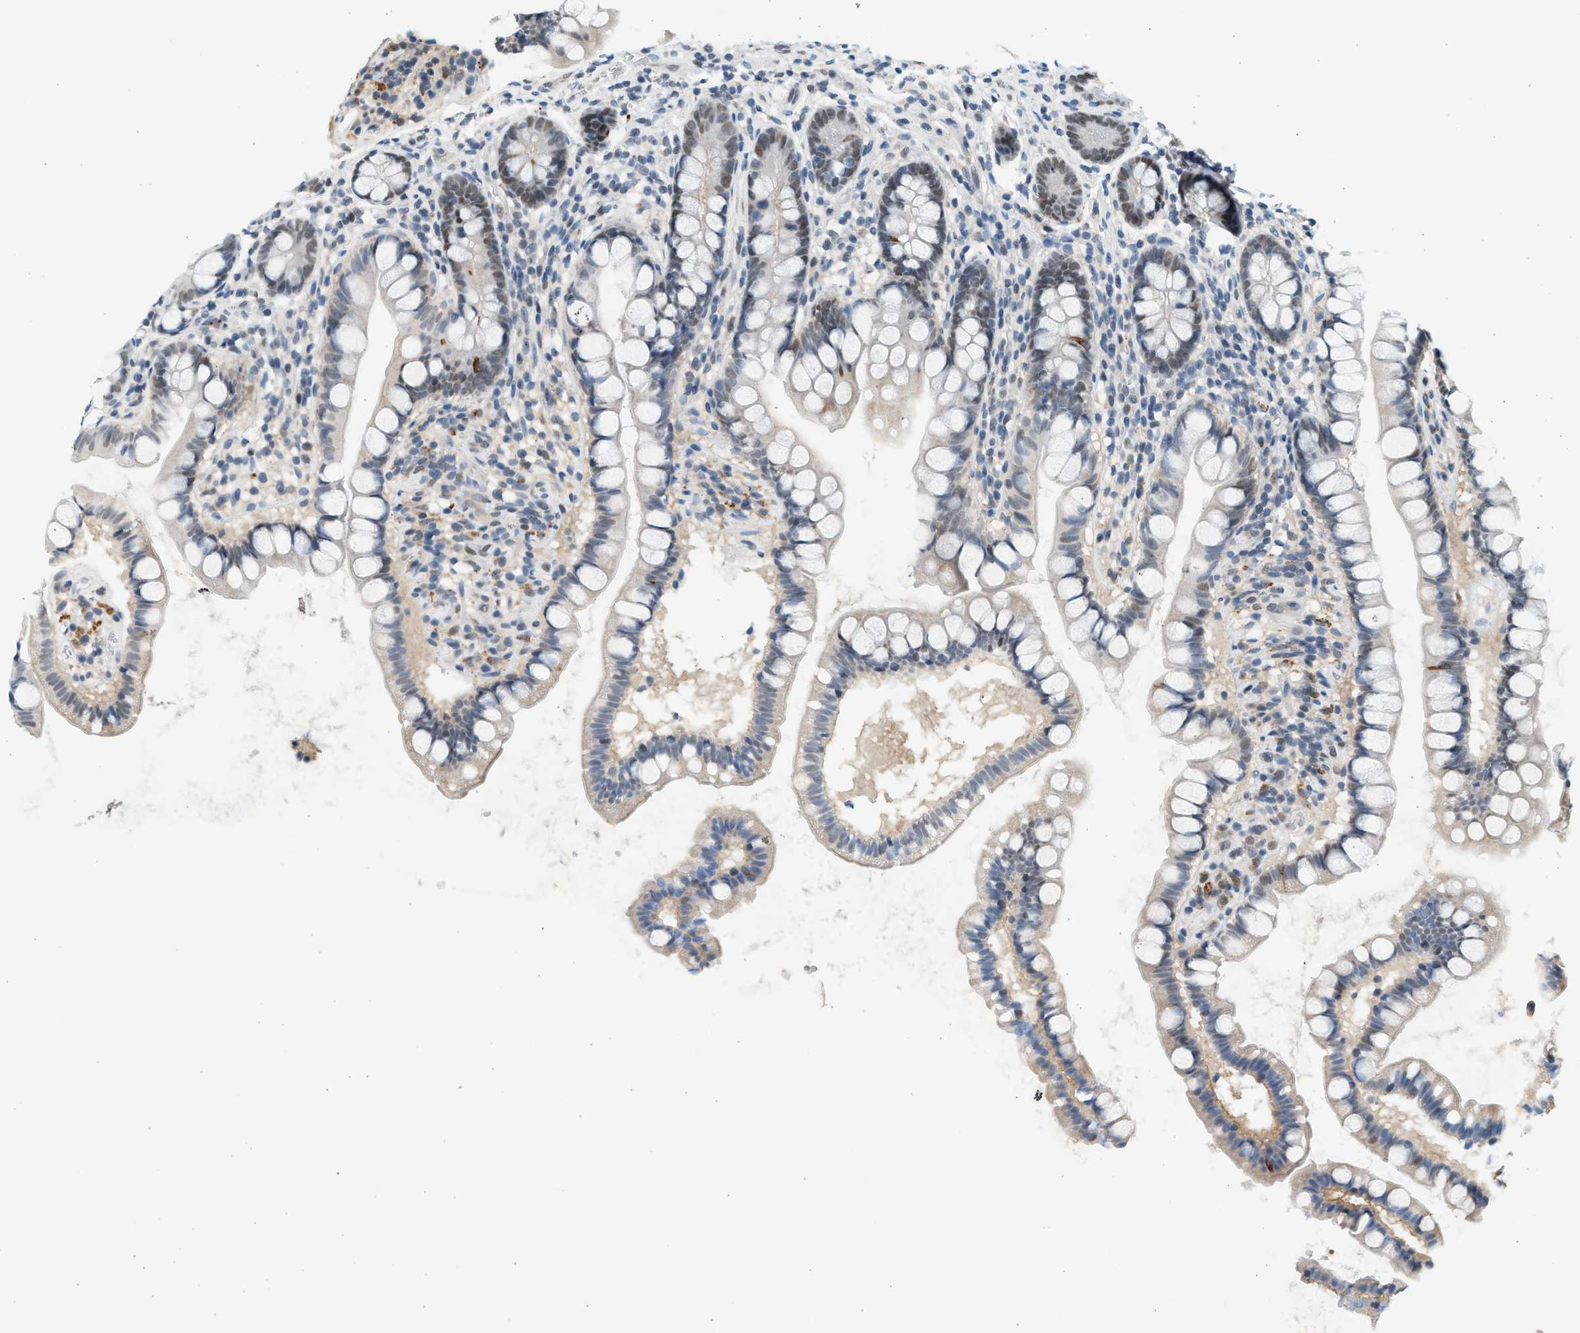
{"staining": {"intensity": "weak", "quantity": "25%-75%", "location": "nuclear"}, "tissue": "small intestine", "cell_type": "Glandular cells", "image_type": "normal", "snomed": [{"axis": "morphology", "description": "Normal tissue, NOS"}, {"axis": "topography", "description": "Small intestine"}], "caption": "Immunohistochemical staining of benign human small intestine shows 25%-75% levels of weak nuclear protein expression in approximately 25%-75% of glandular cells. (DAB = brown stain, brightfield microscopy at high magnification).", "gene": "HIPK1", "patient": {"sex": "female", "age": 84}}